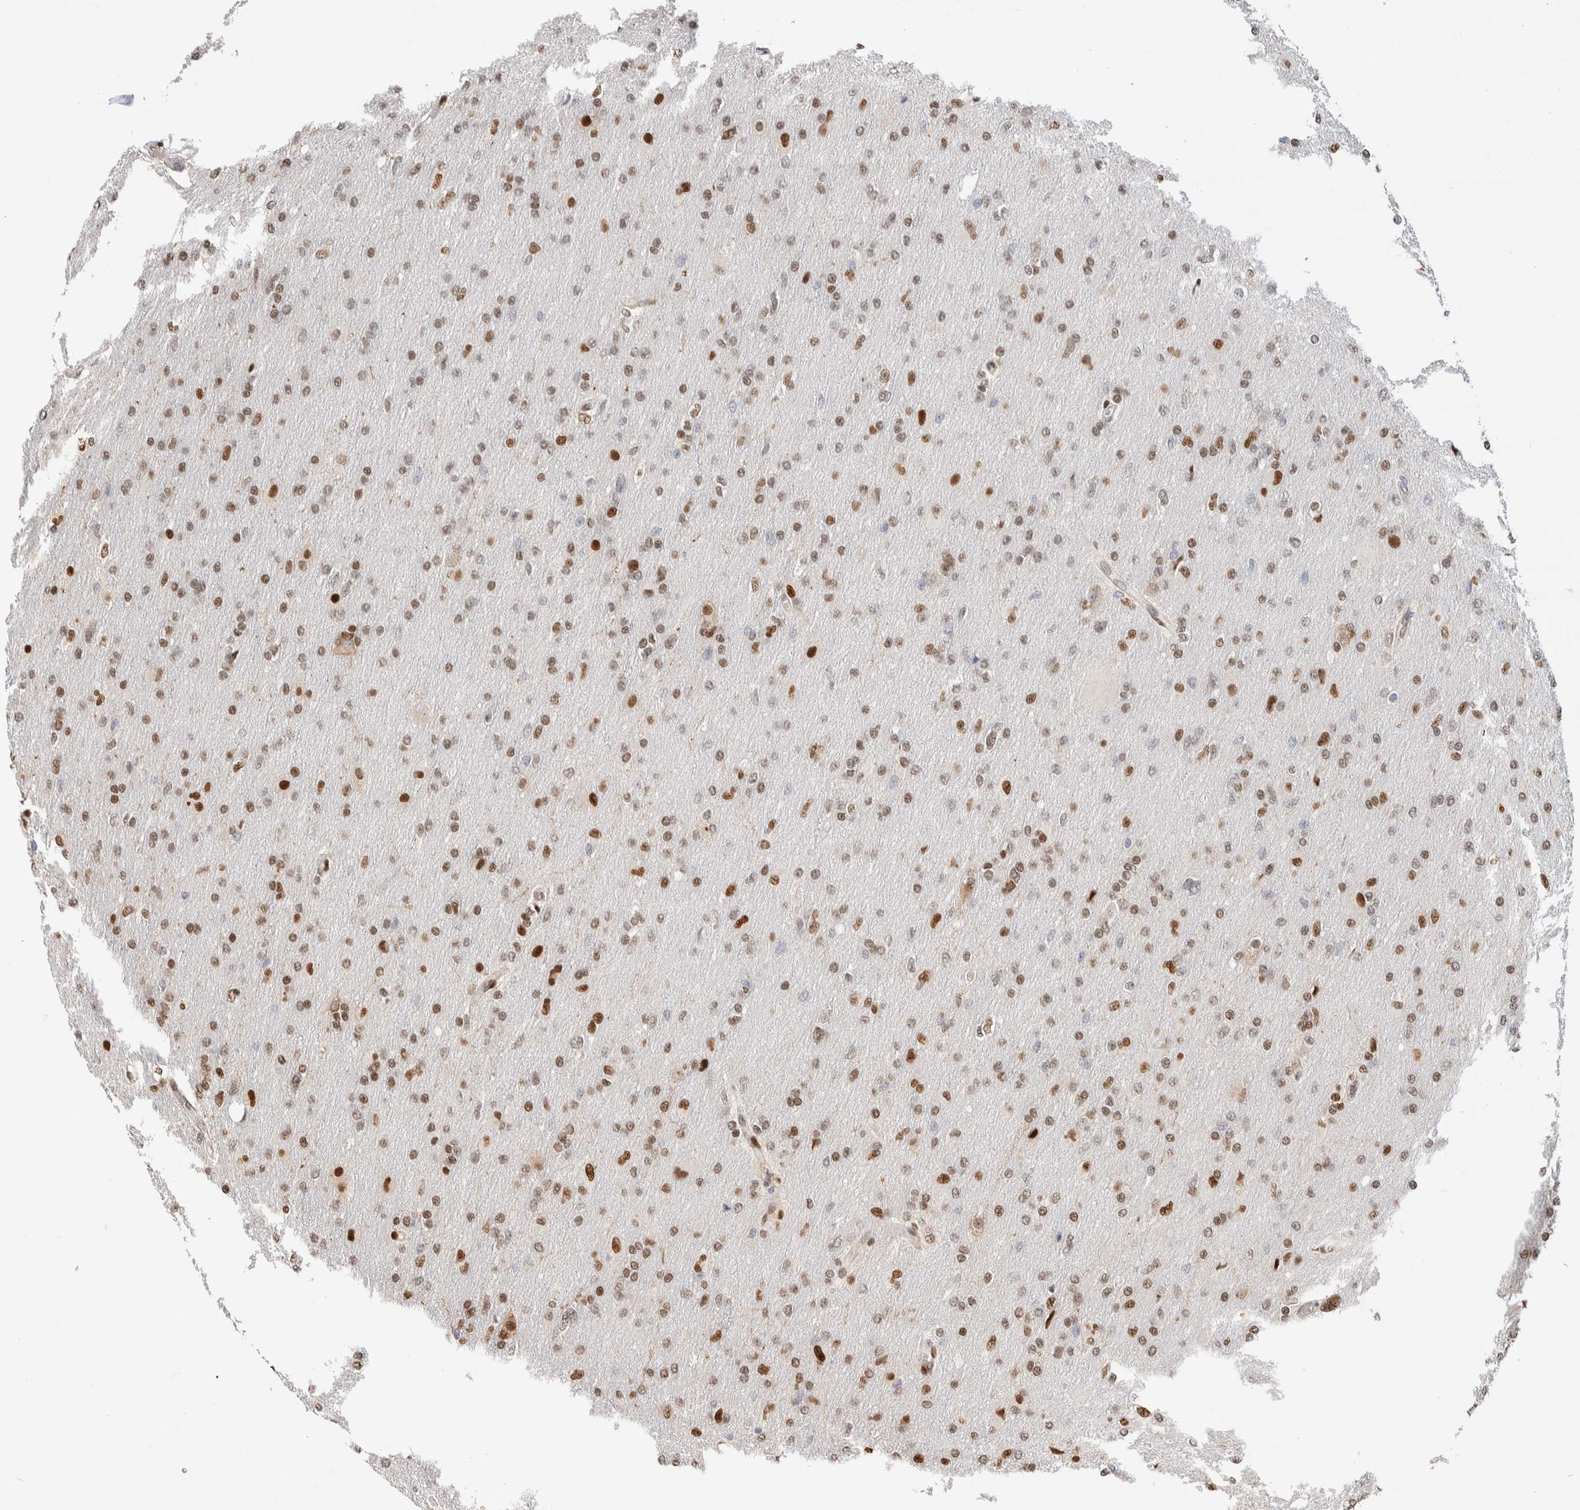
{"staining": {"intensity": "moderate", "quantity": "25%-75%", "location": "nuclear"}, "tissue": "glioma", "cell_type": "Tumor cells", "image_type": "cancer", "snomed": [{"axis": "morphology", "description": "Glioma, malignant, High grade"}, {"axis": "topography", "description": "Cerebral cortex"}], "caption": "Immunohistochemical staining of malignant glioma (high-grade) reveals medium levels of moderate nuclear positivity in approximately 25%-75% of tumor cells.", "gene": "NSMAF", "patient": {"sex": "female", "age": 36}}